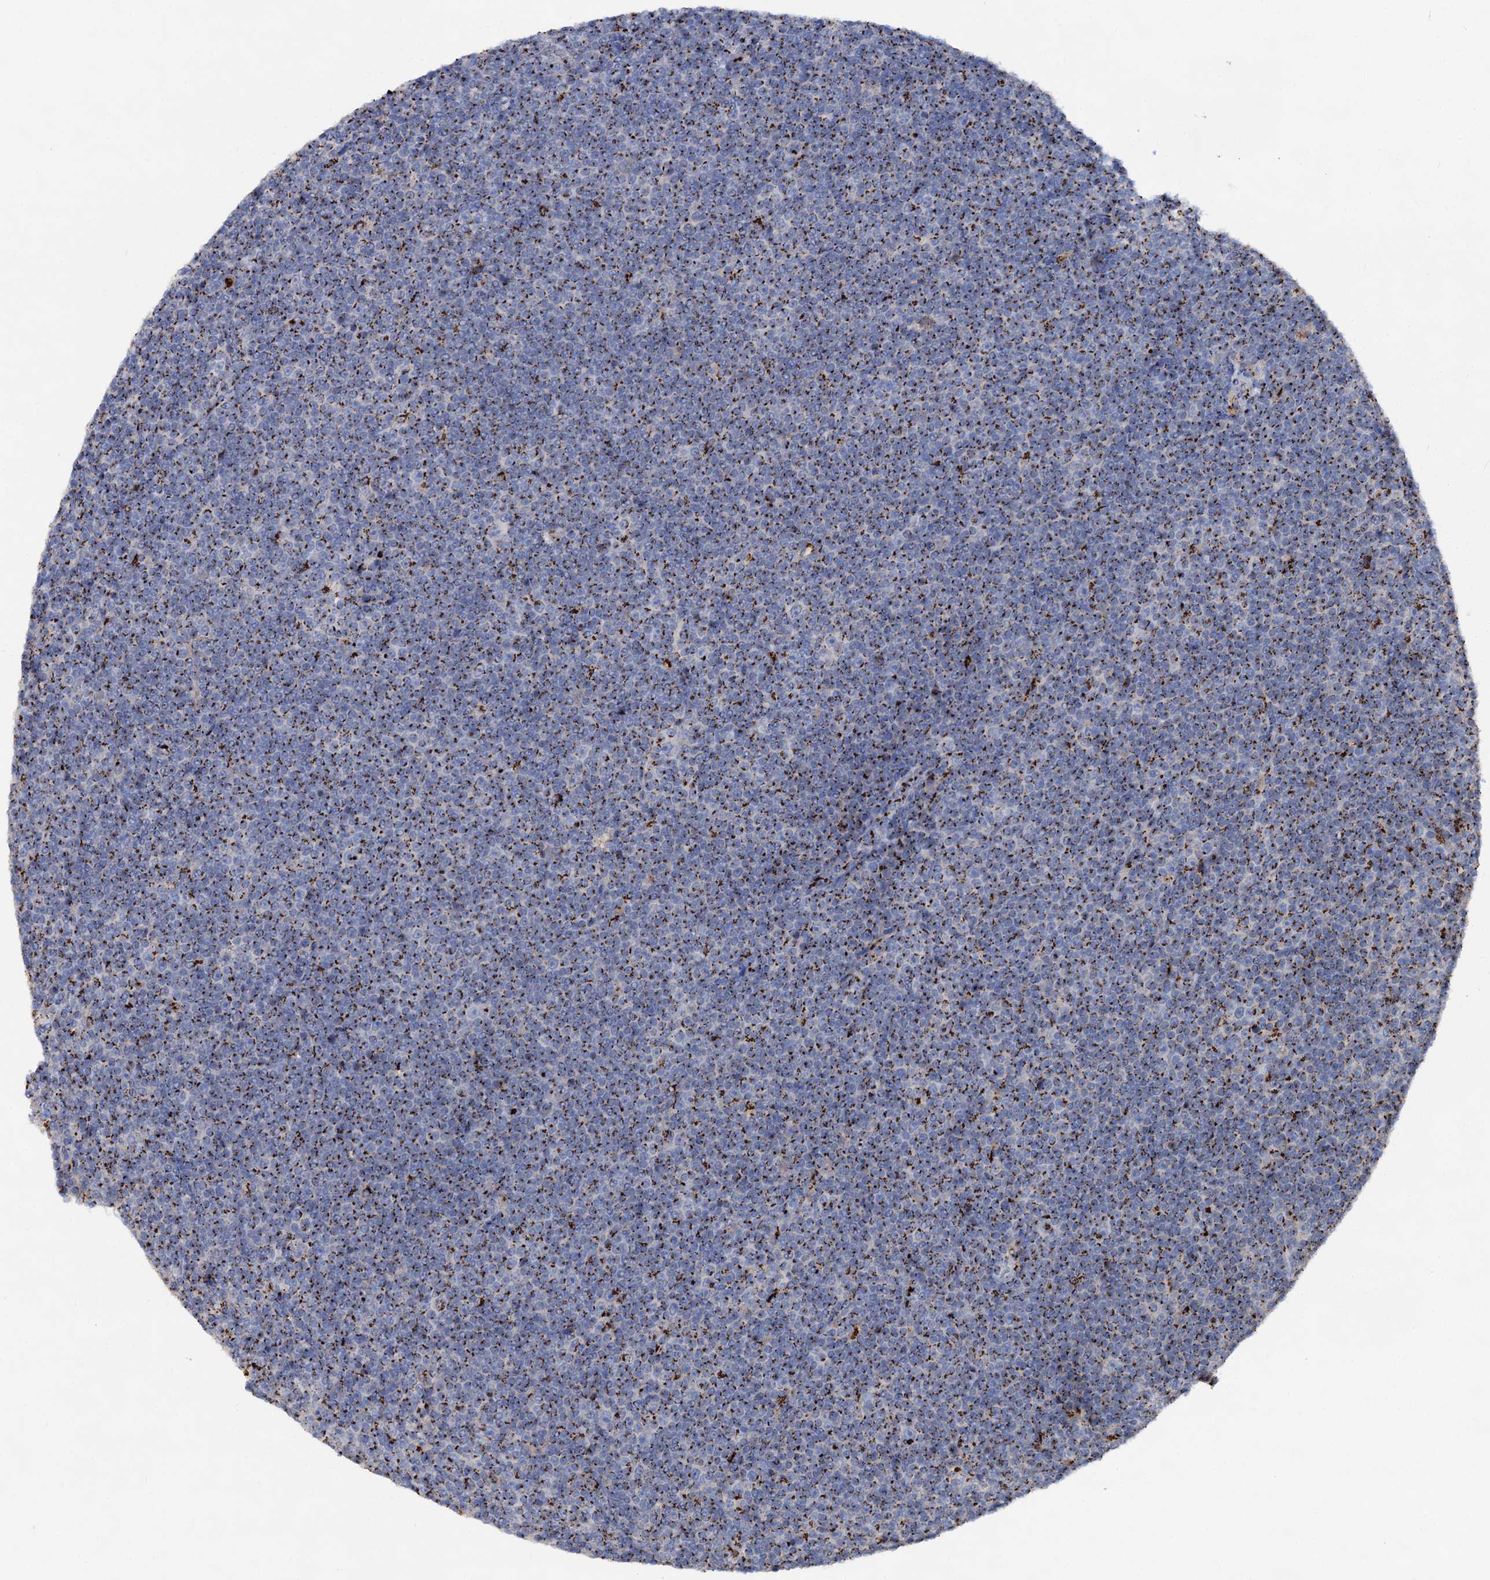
{"staining": {"intensity": "strong", "quantity": ">75%", "location": "cytoplasmic/membranous"}, "tissue": "lymphoma", "cell_type": "Tumor cells", "image_type": "cancer", "snomed": [{"axis": "morphology", "description": "Malignant lymphoma, non-Hodgkin's type, Low grade"}, {"axis": "topography", "description": "Lymph node"}], "caption": "IHC staining of lymphoma, which demonstrates high levels of strong cytoplasmic/membranous staining in approximately >75% of tumor cells indicating strong cytoplasmic/membranous protein expression. The staining was performed using DAB (3,3'-diaminobenzidine) (brown) for protein detection and nuclei were counterstained in hematoxylin (blue).", "gene": "TM9SF3", "patient": {"sex": "female", "age": 67}}